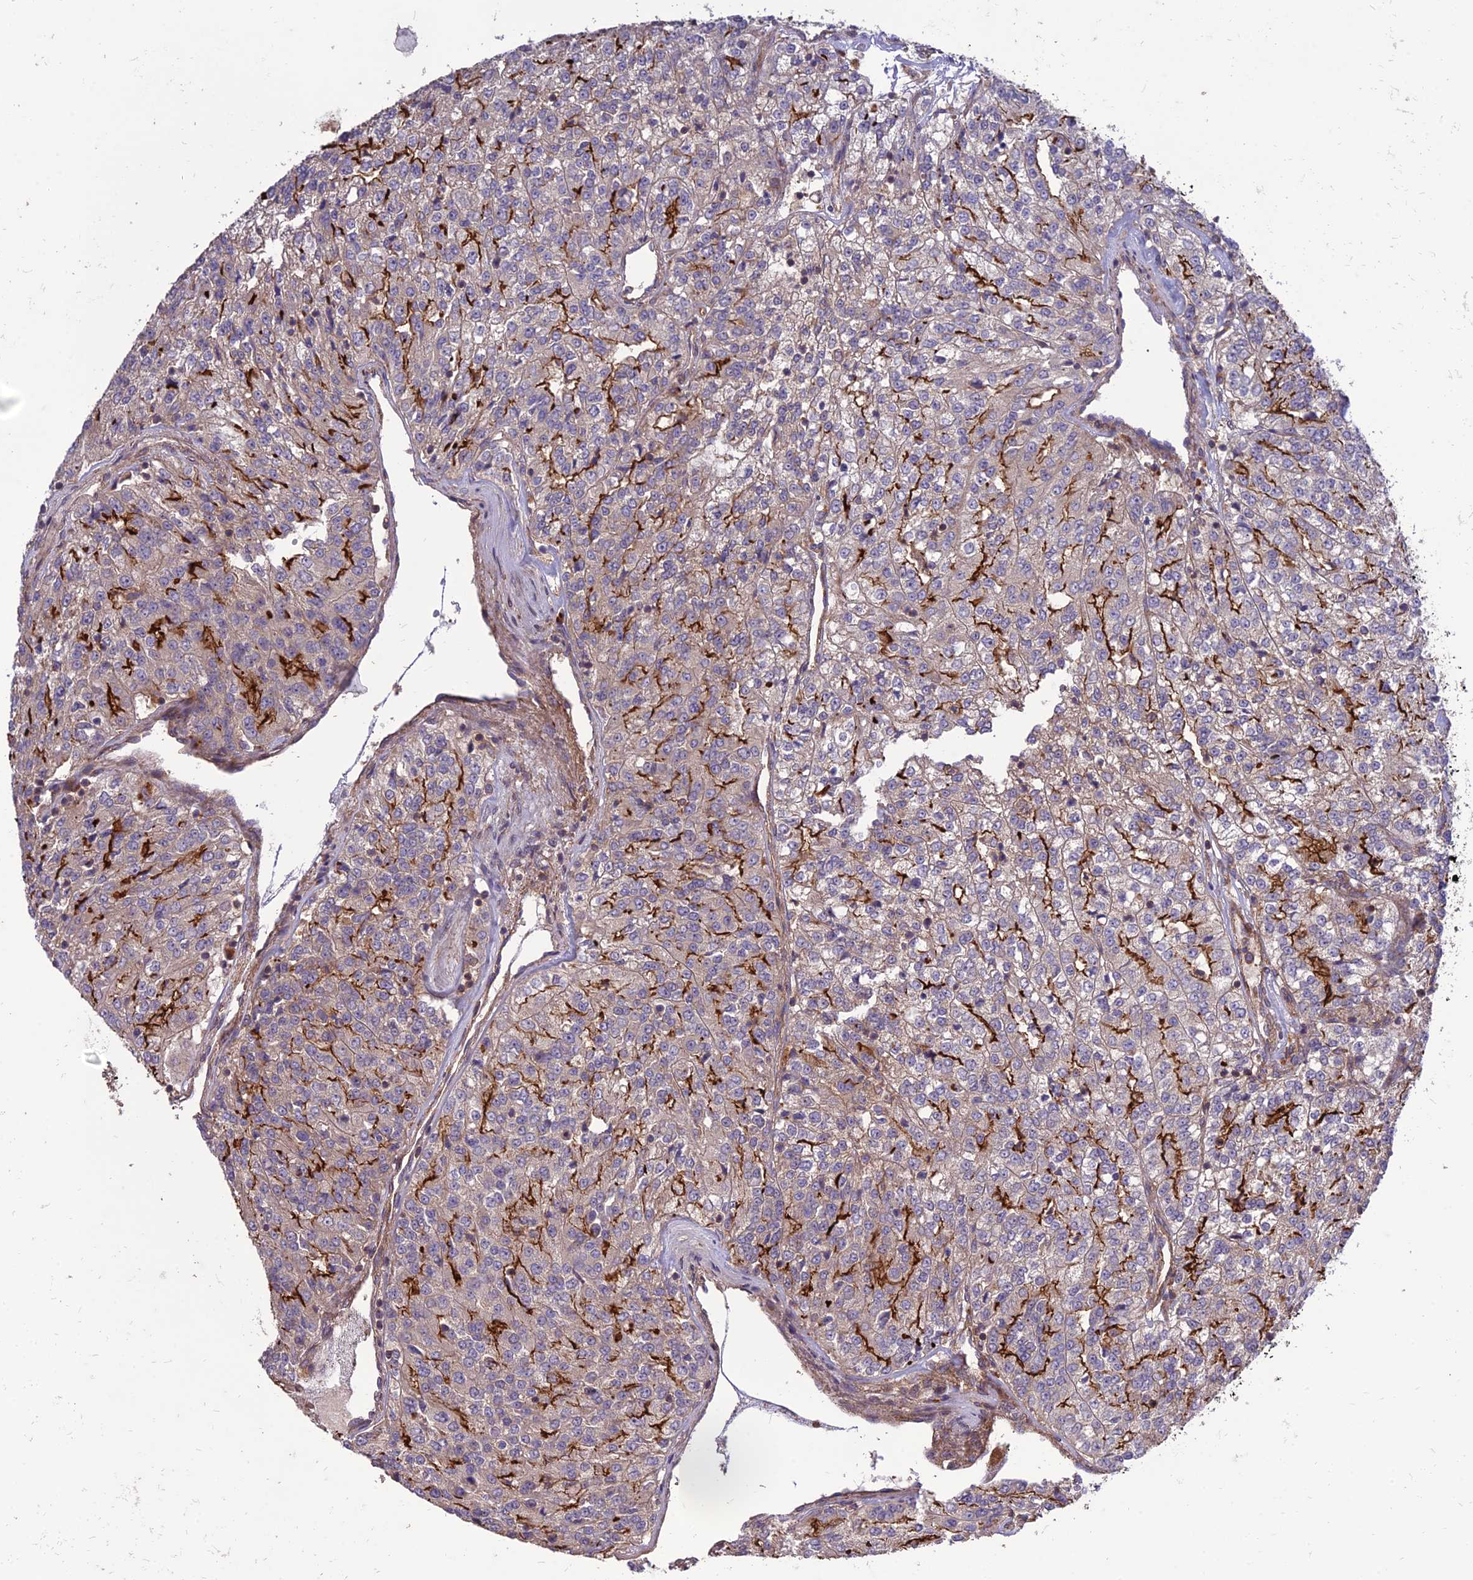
{"staining": {"intensity": "moderate", "quantity": "25%-75%", "location": "cytoplasmic/membranous"}, "tissue": "renal cancer", "cell_type": "Tumor cells", "image_type": "cancer", "snomed": [{"axis": "morphology", "description": "Adenocarcinoma, NOS"}, {"axis": "topography", "description": "Kidney"}], "caption": "Immunohistochemistry (IHC) of human renal cancer (adenocarcinoma) demonstrates medium levels of moderate cytoplasmic/membranous expression in approximately 25%-75% of tumor cells. The staining was performed using DAB, with brown indicating positive protein expression. Nuclei are stained blue with hematoxylin.", "gene": "TMEM131L", "patient": {"sex": "female", "age": 63}}